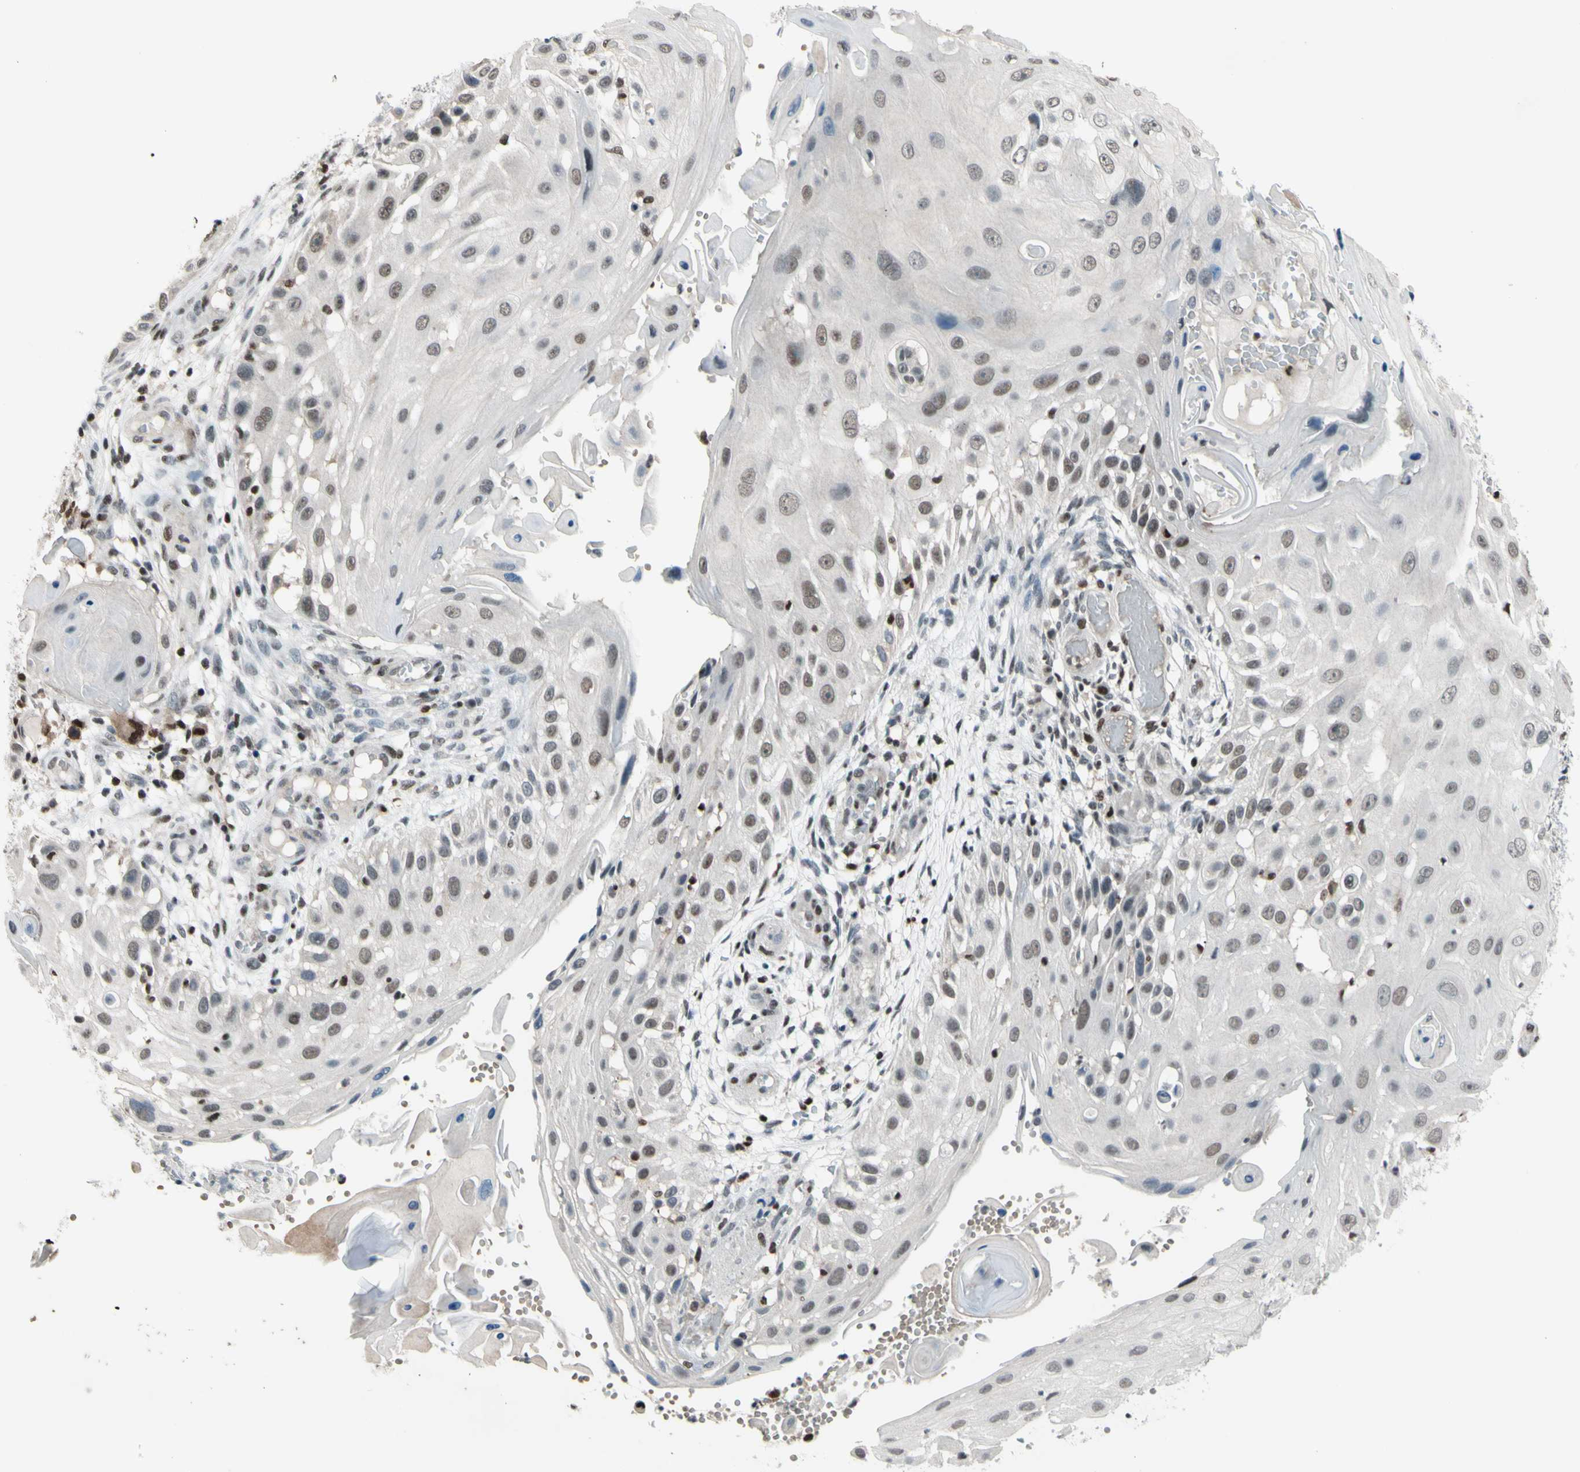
{"staining": {"intensity": "weak", "quantity": ">75%", "location": "cytoplasmic/membranous"}, "tissue": "skin cancer", "cell_type": "Tumor cells", "image_type": "cancer", "snomed": [{"axis": "morphology", "description": "Squamous cell carcinoma, NOS"}, {"axis": "topography", "description": "Skin"}], "caption": "A low amount of weak cytoplasmic/membranous staining is appreciated in about >75% of tumor cells in skin squamous cell carcinoma tissue.", "gene": "FKBP5", "patient": {"sex": "female", "age": 44}}